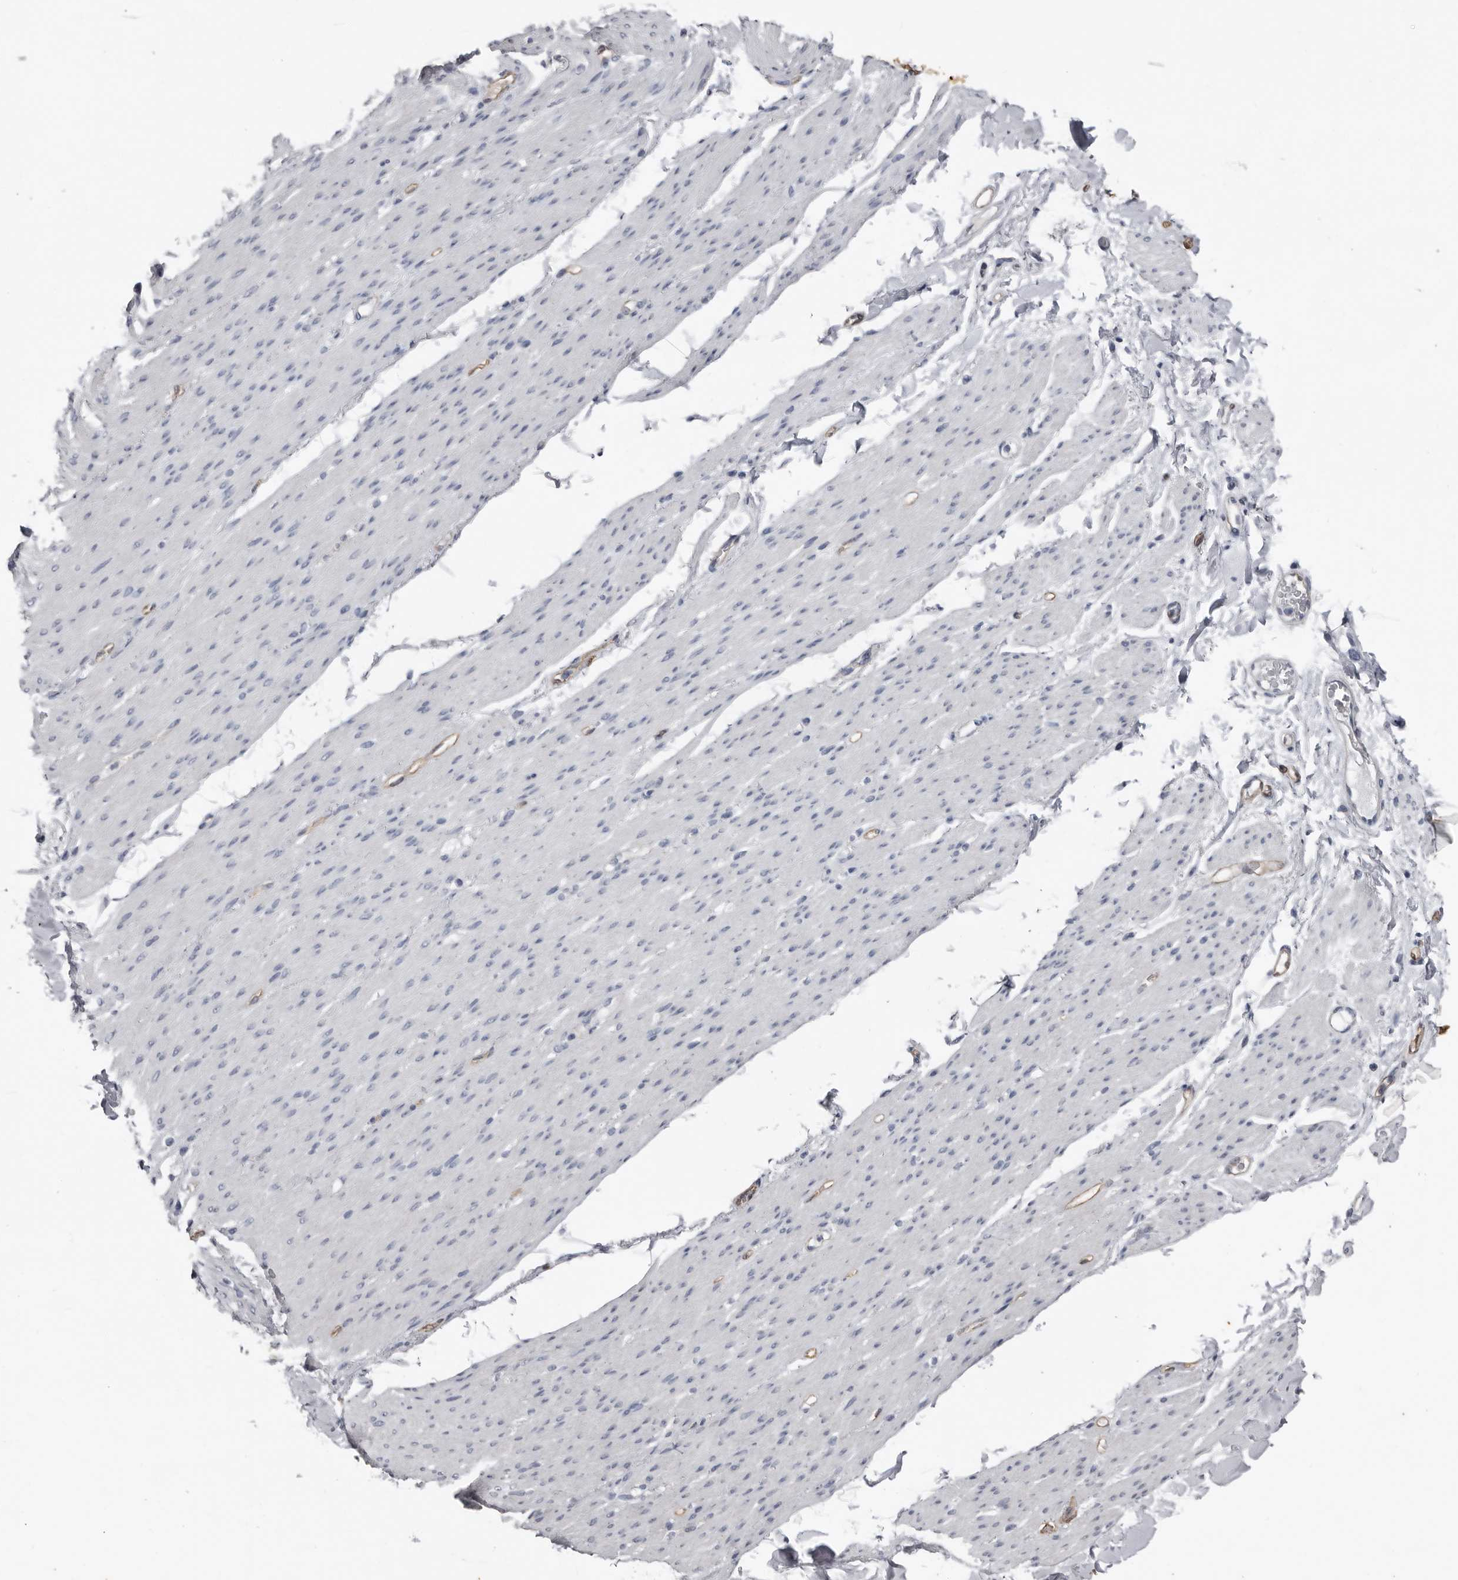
{"staining": {"intensity": "negative", "quantity": "none", "location": "none"}, "tissue": "smooth muscle", "cell_type": "Smooth muscle cells", "image_type": "normal", "snomed": [{"axis": "morphology", "description": "Normal tissue, NOS"}, {"axis": "topography", "description": "Colon"}, {"axis": "topography", "description": "Peripheral nerve tissue"}], "caption": "Immunohistochemical staining of benign smooth muscle displays no significant expression in smooth muscle cells.", "gene": "FABP7", "patient": {"sex": "female", "age": 61}}